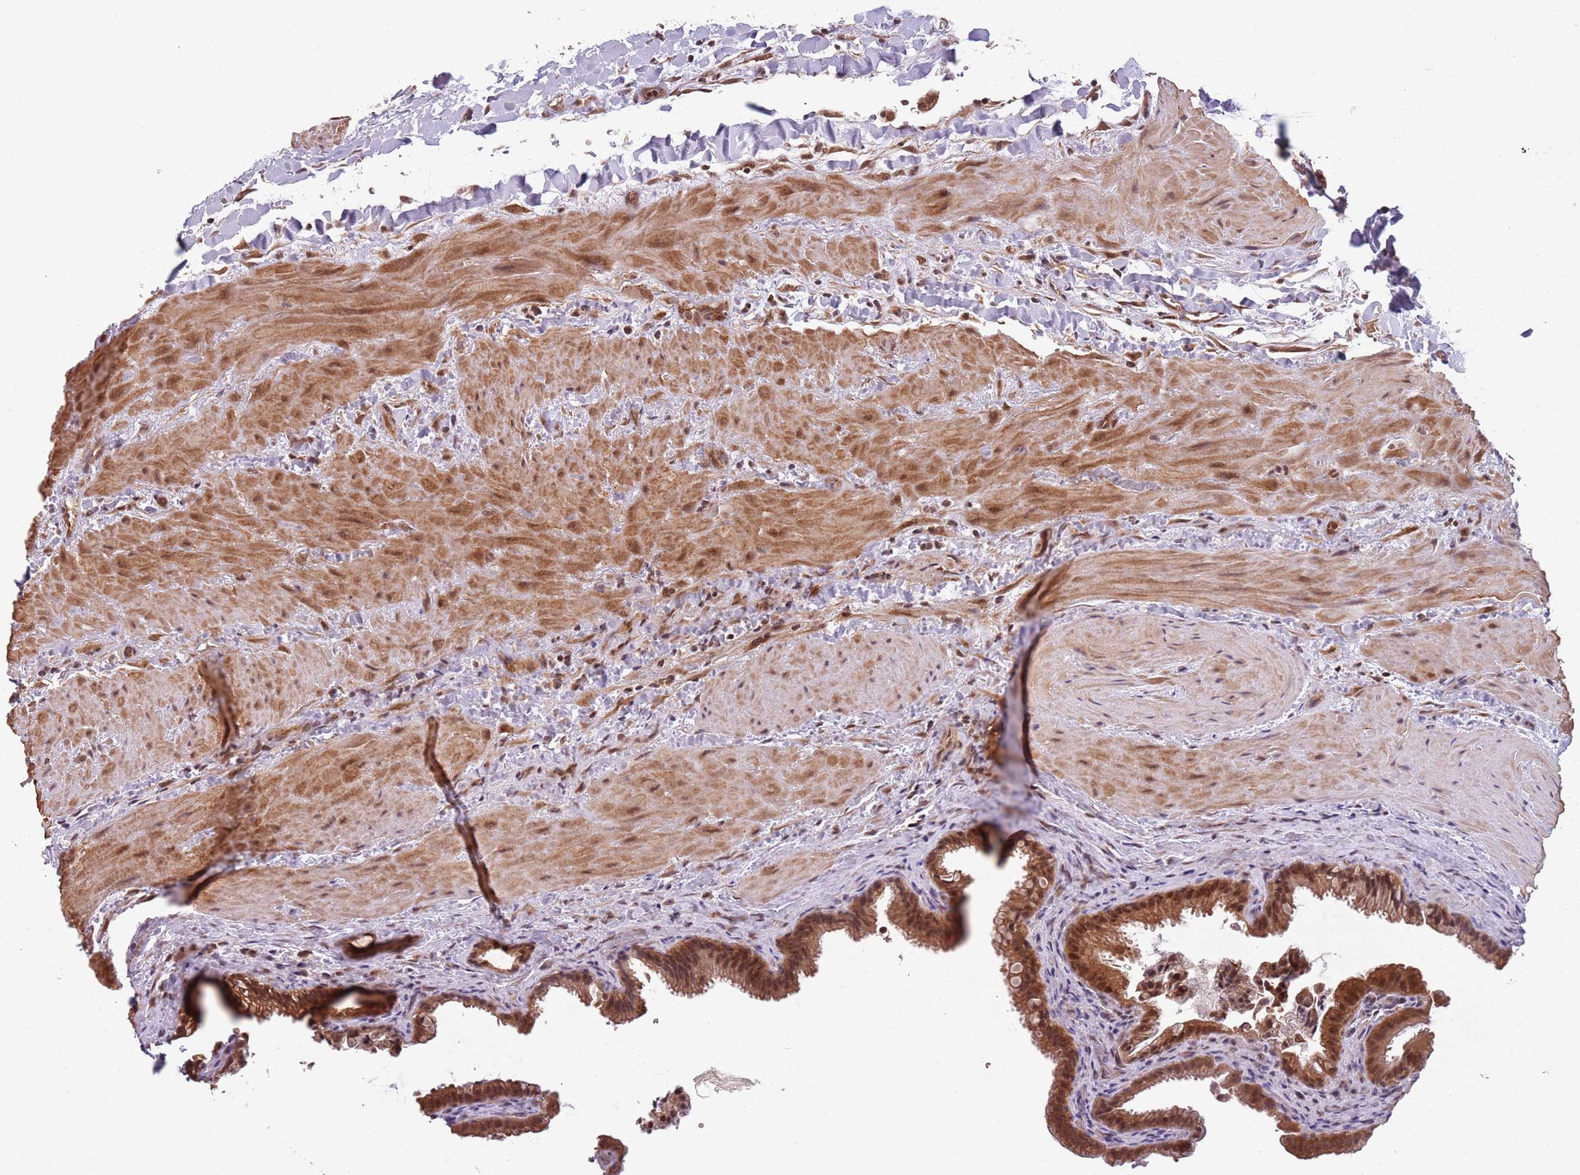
{"staining": {"intensity": "strong", "quantity": ">75%", "location": "cytoplasmic/membranous,nuclear"}, "tissue": "gallbladder", "cell_type": "Glandular cells", "image_type": "normal", "snomed": [{"axis": "morphology", "description": "Normal tissue, NOS"}, {"axis": "topography", "description": "Gallbladder"}], "caption": "Immunohistochemistry histopathology image of normal gallbladder stained for a protein (brown), which exhibits high levels of strong cytoplasmic/membranous,nuclear expression in approximately >75% of glandular cells.", "gene": "SUDS3", "patient": {"sex": "male", "age": 24}}